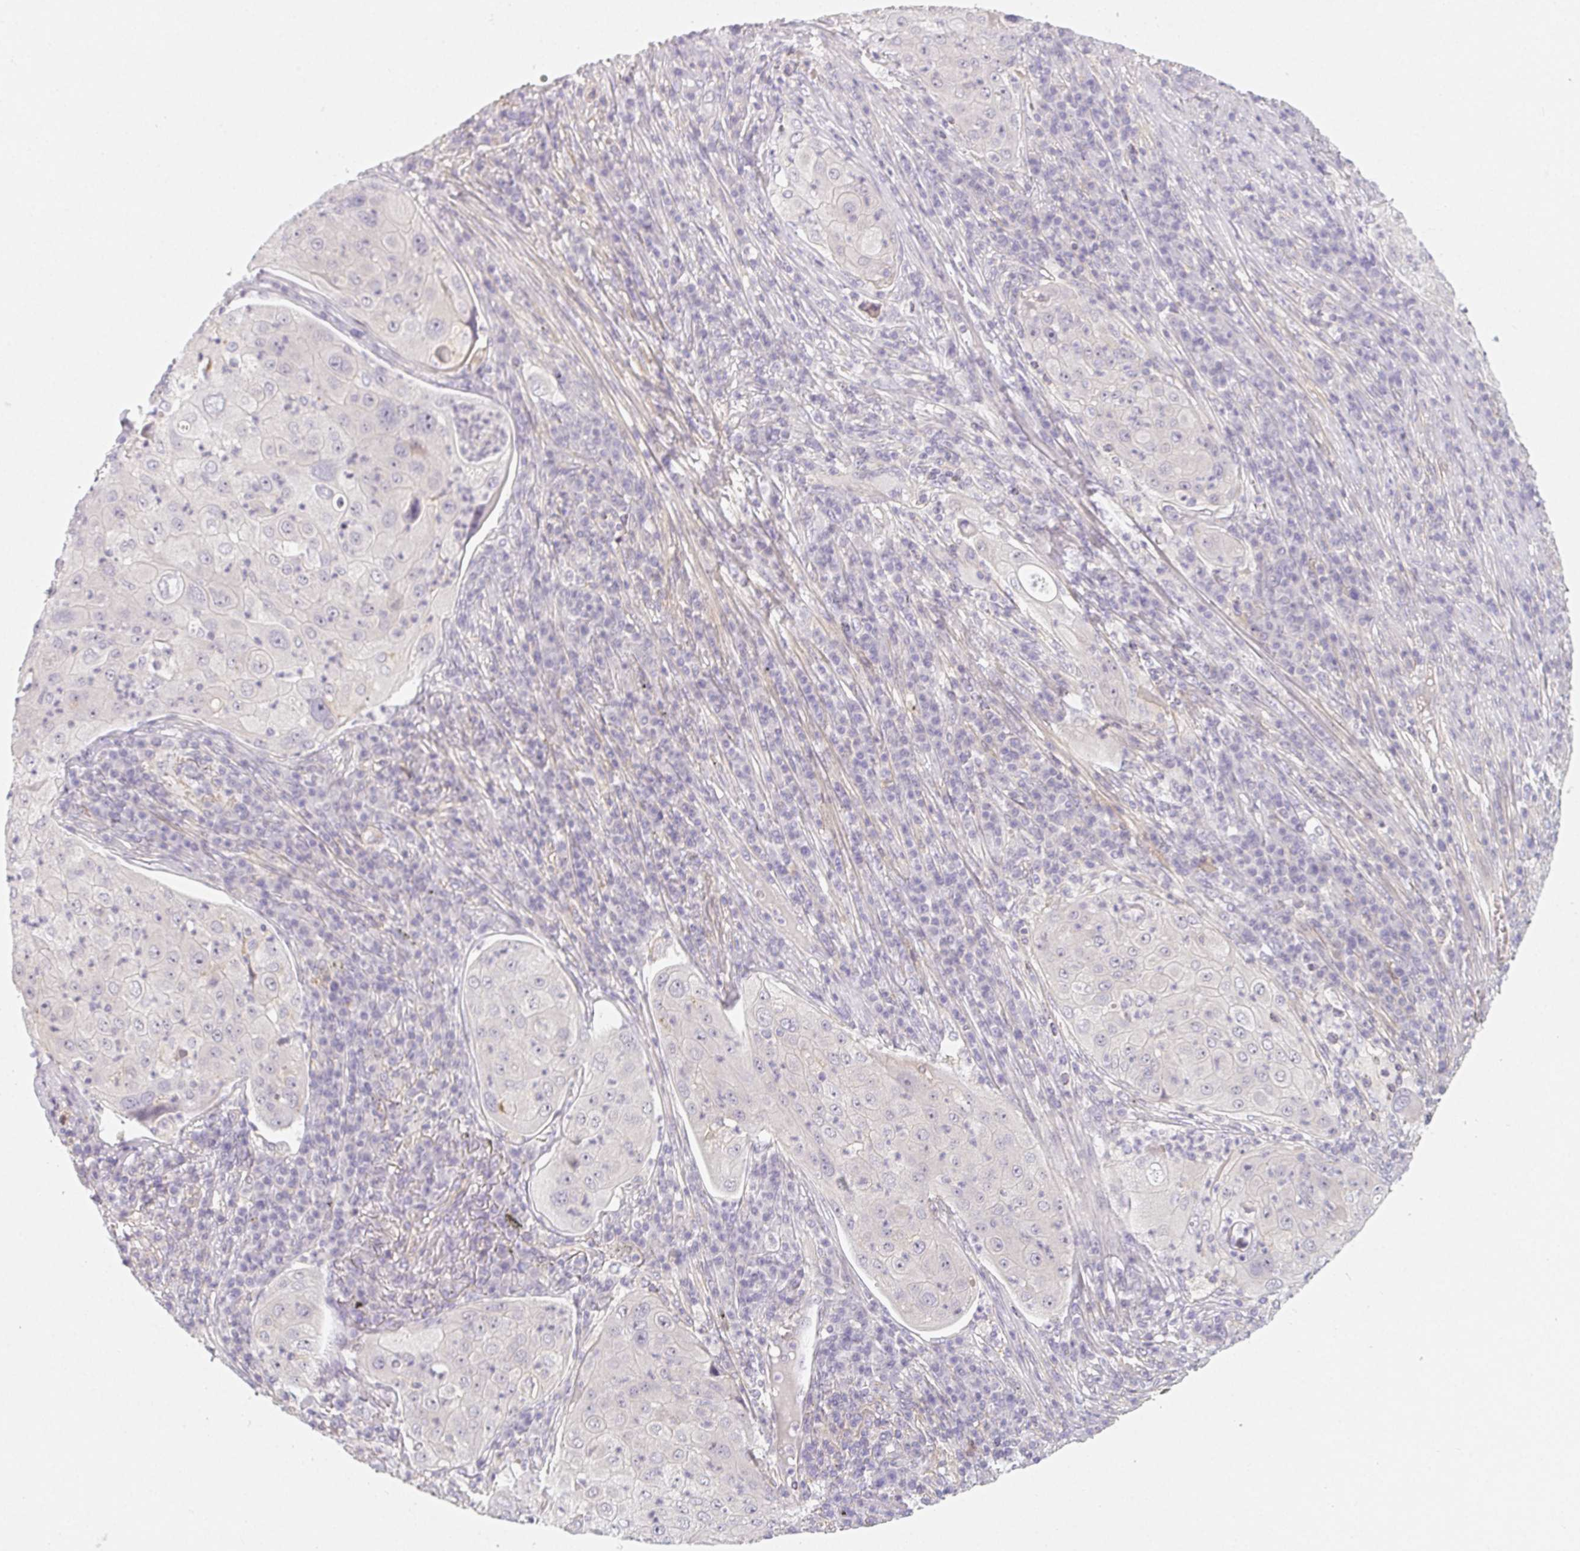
{"staining": {"intensity": "negative", "quantity": "none", "location": "none"}, "tissue": "lung cancer", "cell_type": "Tumor cells", "image_type": "cancer", "snomed": [{"axis": "morphology", "description": "Squamous cell carcinoma, NOS"}, {"axis": "topography", "description": "Lung"}], "caption": "A micrograph of lung squamous cell carcinoma stained for a protein exhibits no brown staining in tumor cells. The staining was performed using DAB to visualize the protein expression in brown, while the nuclei were stained in blue with hematoxylin (Magnification: 20x).", "gene": "LRRC23", "patient": {"sex": "female", "age": 59}}